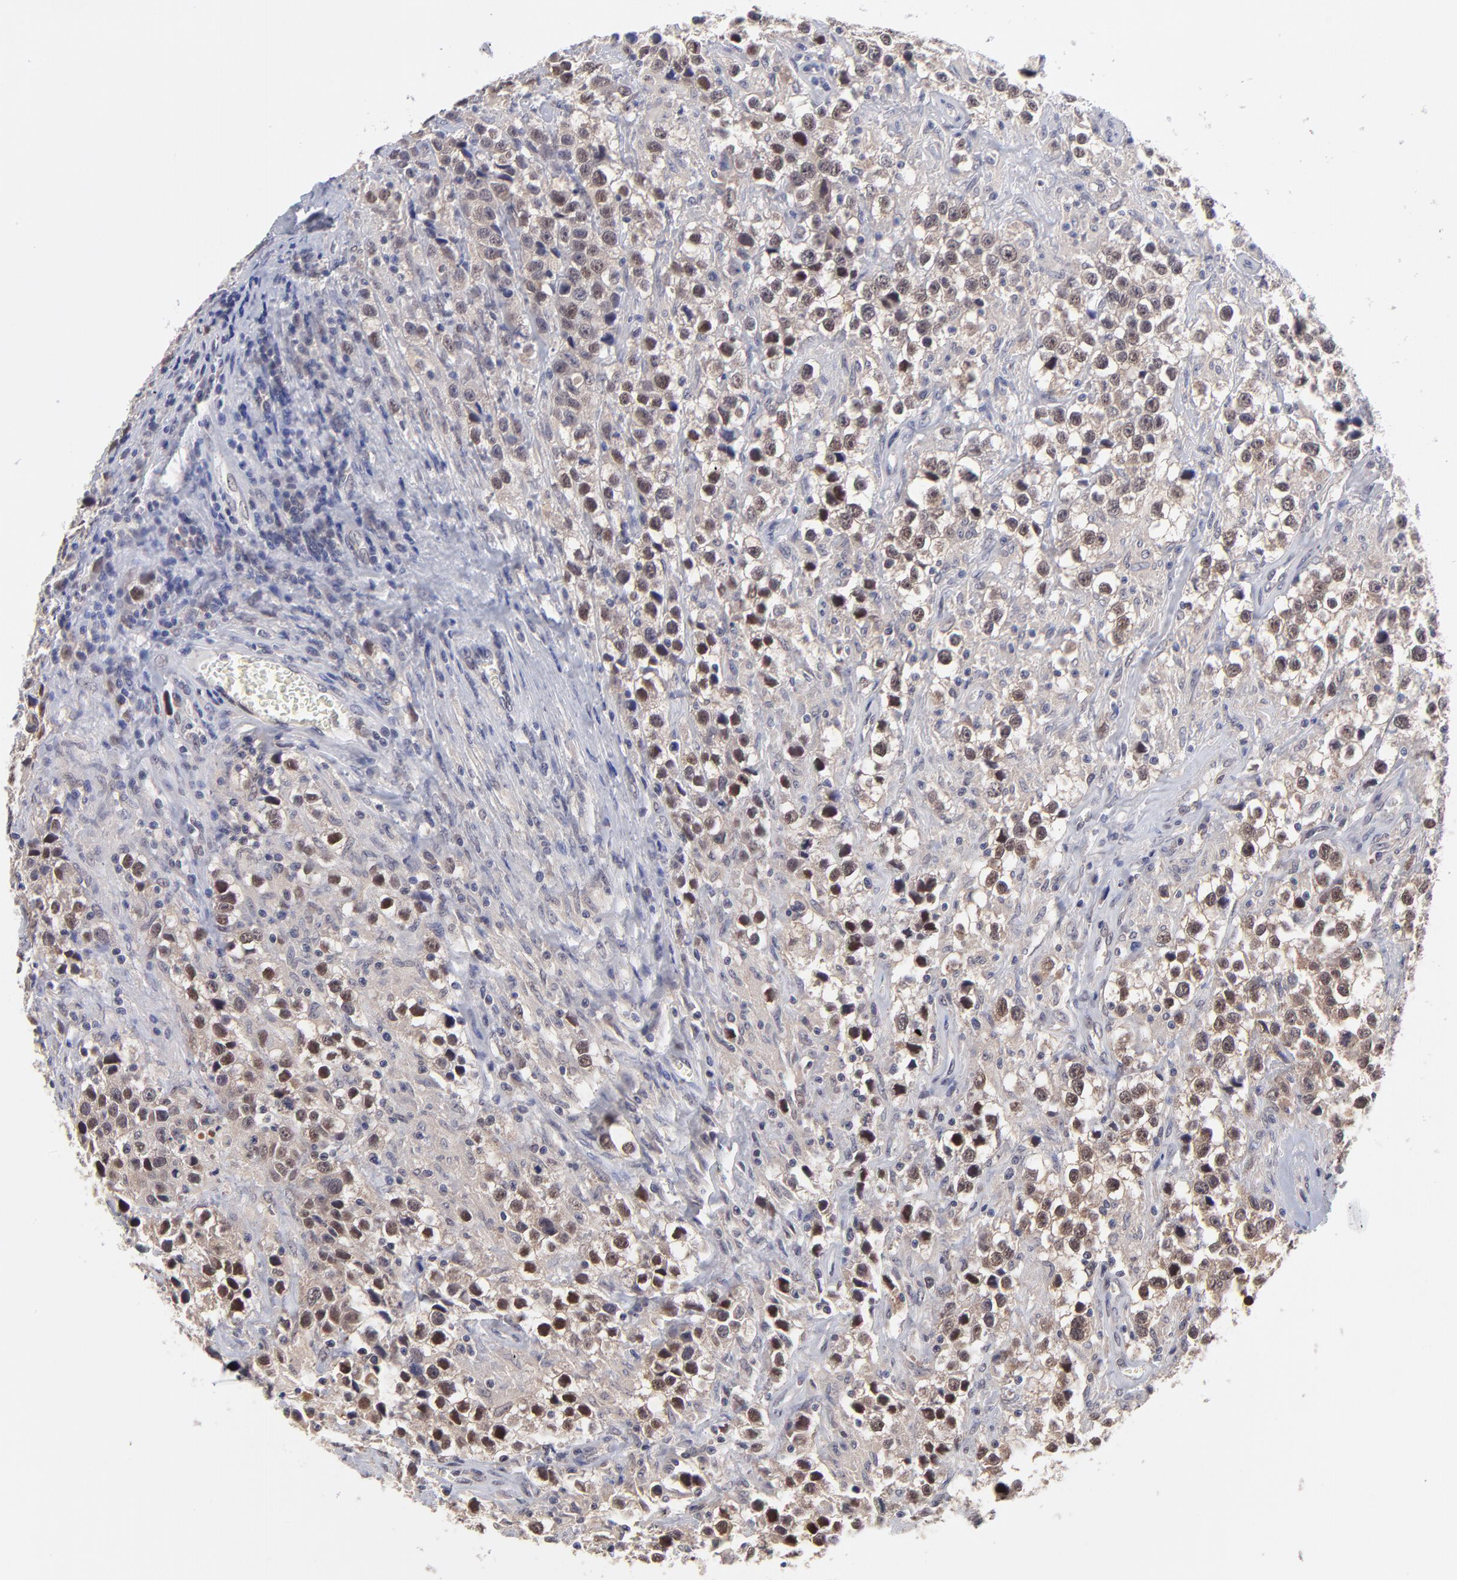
{"staining": {"intensity": "moderate", "quantity": ">75%", "location": "cytoplasmic/membranous,nuclear"}, "tissue": "testis cancer", "cell_type": "Tumor cells", "image_type": "cancer", "snomed": [{"axis": "morphology", "description": "Seminoma, NOS"}, {"axis": "topography", "description": "Testis"}], "caption": "Protein analysis of testis cancer (seminoma) tissue reveals moderate cytoplasmic/membranous and nuclear staining in approximately >75% of tumor cells.", "gene": "UBE2E3", "patient": {"sex": "male", "age": 43}}